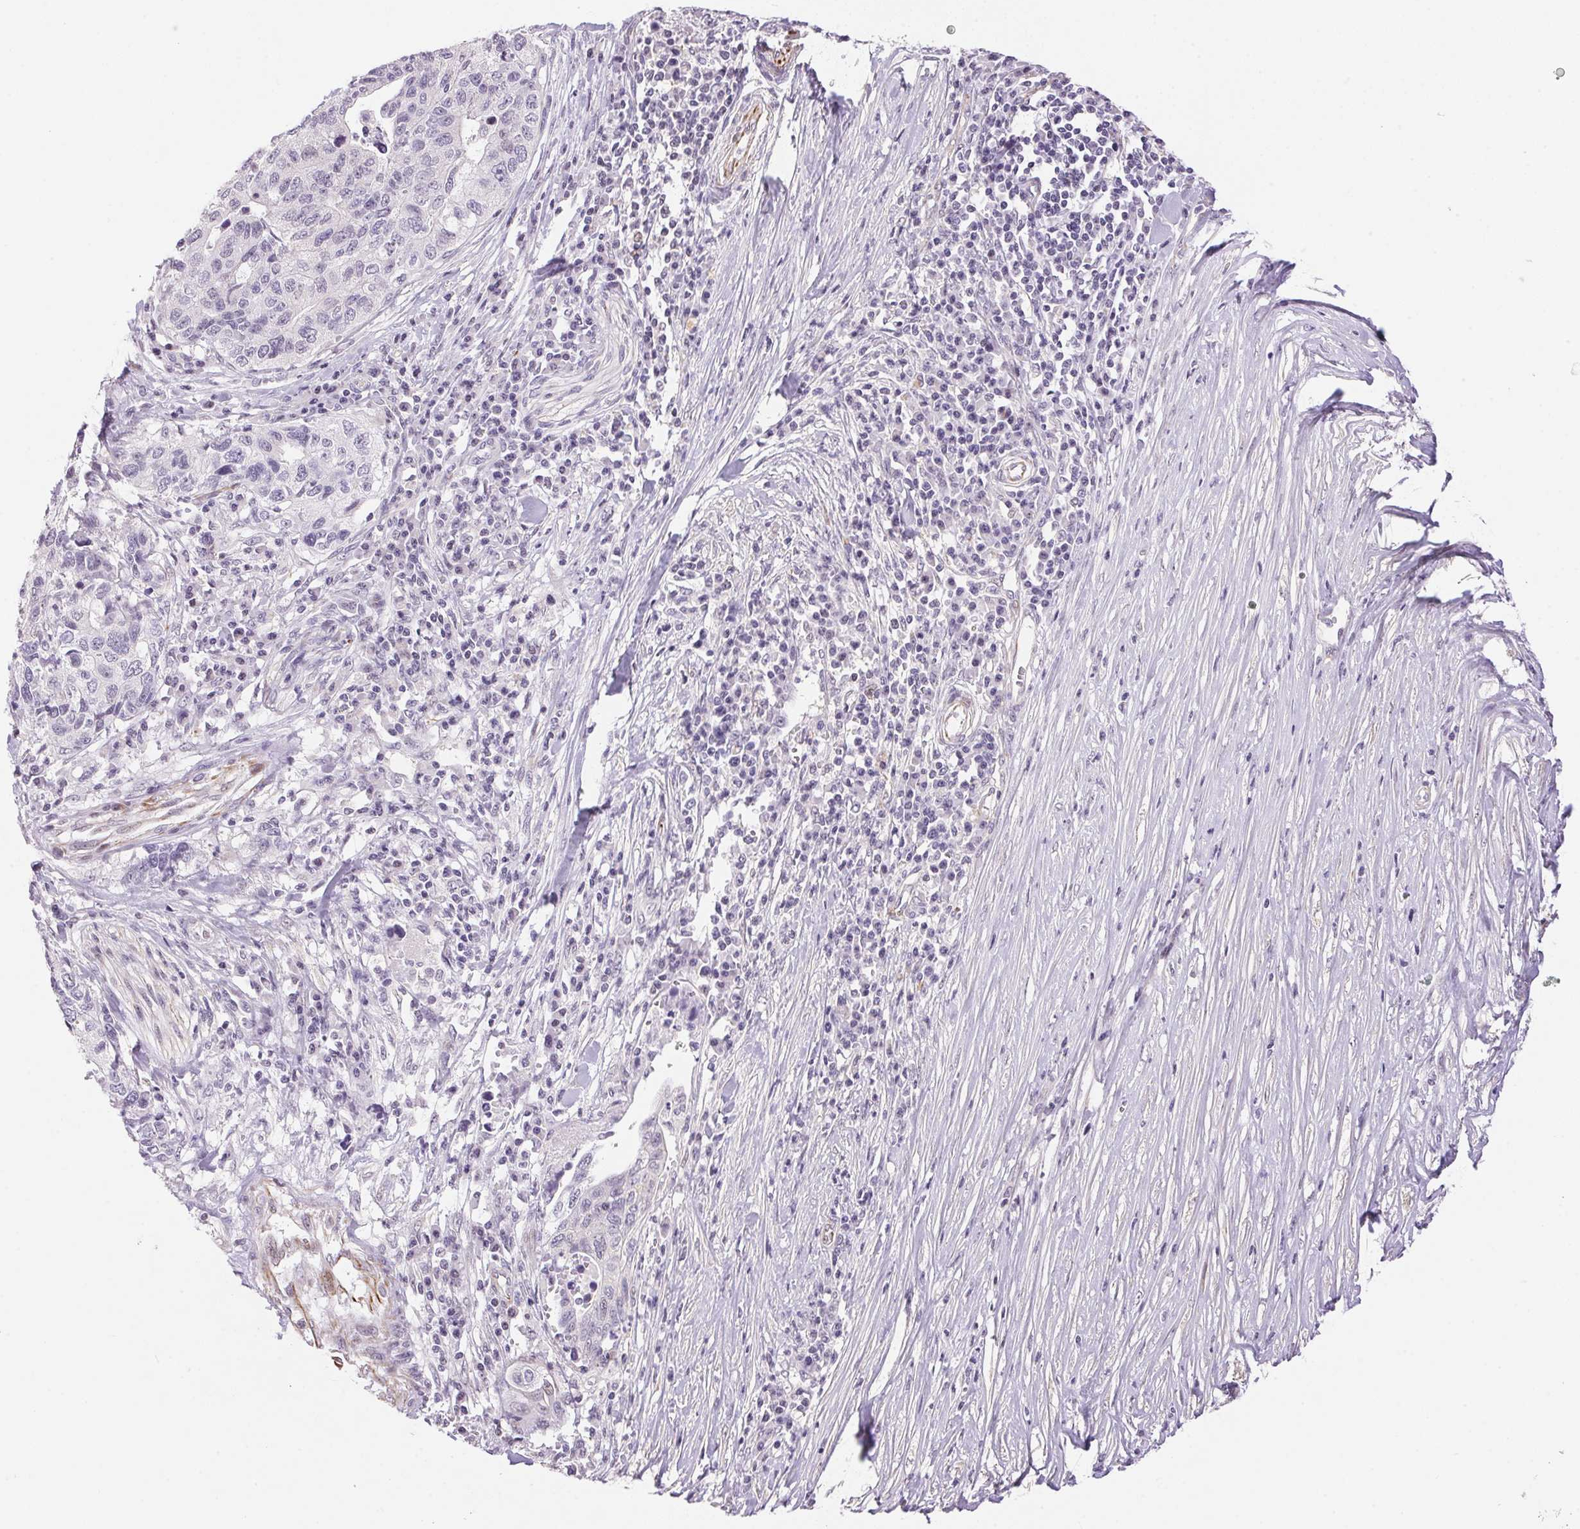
{"staining": {"intensity": "negative", "quantity": "none", "location": "none"}, "tissue": "stomach cancer", "cell_type": "Tumor cells", "image_type": "cancer", "snomed": [{"axis": "morphology", "description": "Adenocarcinoma, NOS"}, {"axis": "topography", "description": "Stomach, upper"}], "caption": "An image of human stomach cancer (adenocarcinoma) is negative for staining in tumor cells.", "gene": "GYG2", "patient": {"sex": "female", "age": 67}}